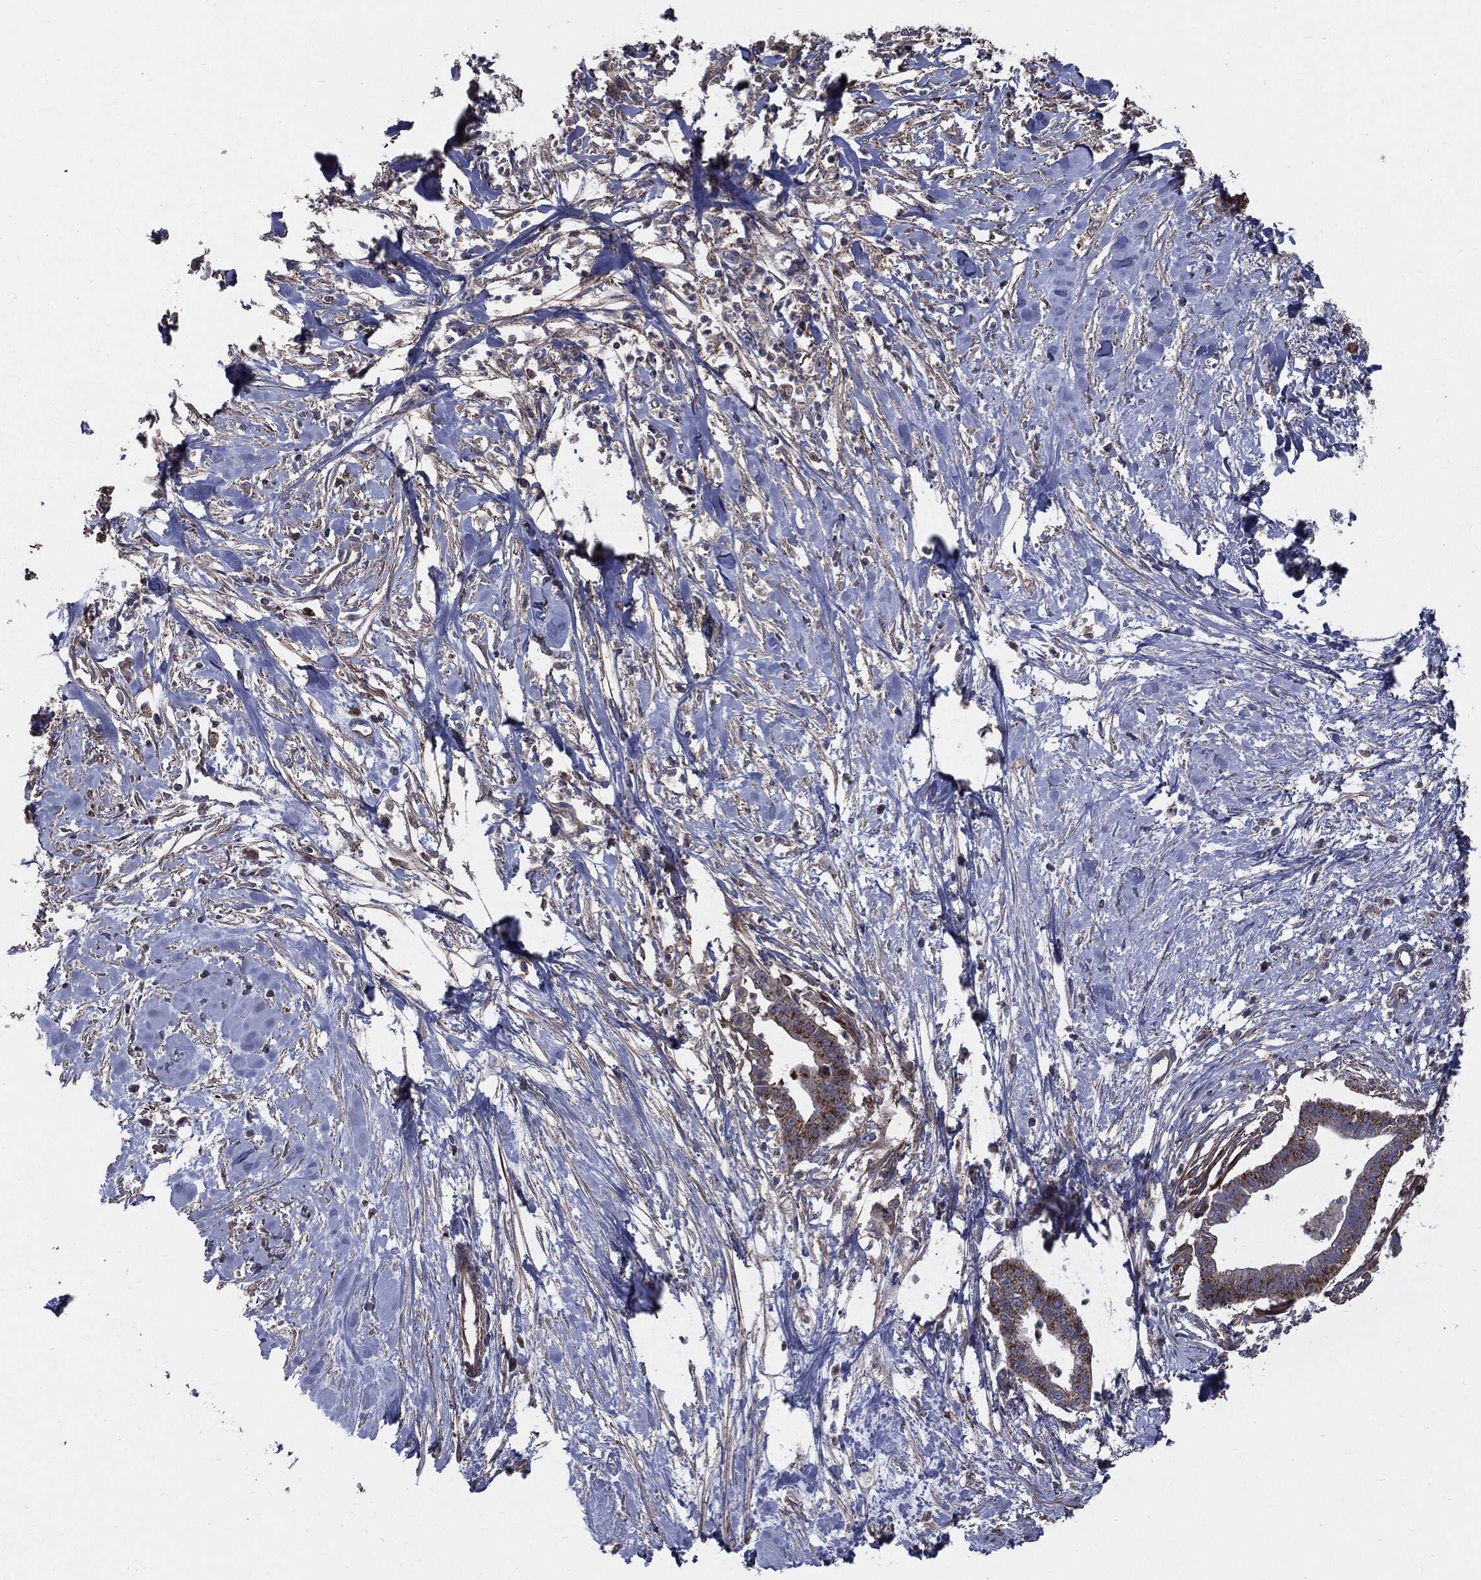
{"staining": {"intensity": "moderate", "quantity": "<25%", "location": "cytoplasmic/membranous"}, "tissue": "pancreatic cancer", "cell_type": "Tumor cells", "image_type": "cancer", "snomed": [{"axis": "morphology", "description": "Normal tissue, NOS"}, {"axis": "morphology", "description": "Adenocarcinoma, NOS"}, {"axis": "topography", "description": "Pancreas"}], "caption": "Pancreatic cancer (adenocarcinoma) tissue reveals moderate cytoplasmic/membranous positivity in about <25% of tumor cells, visualized by immunohistochemistry. The protein of interest is stained brown, and the nuclei are stained in blue (DAB IHC with brightfield microscopy, high magnification).", "gene": "PDCD6IP", "patient": {"sex": "female", "age": 58}}